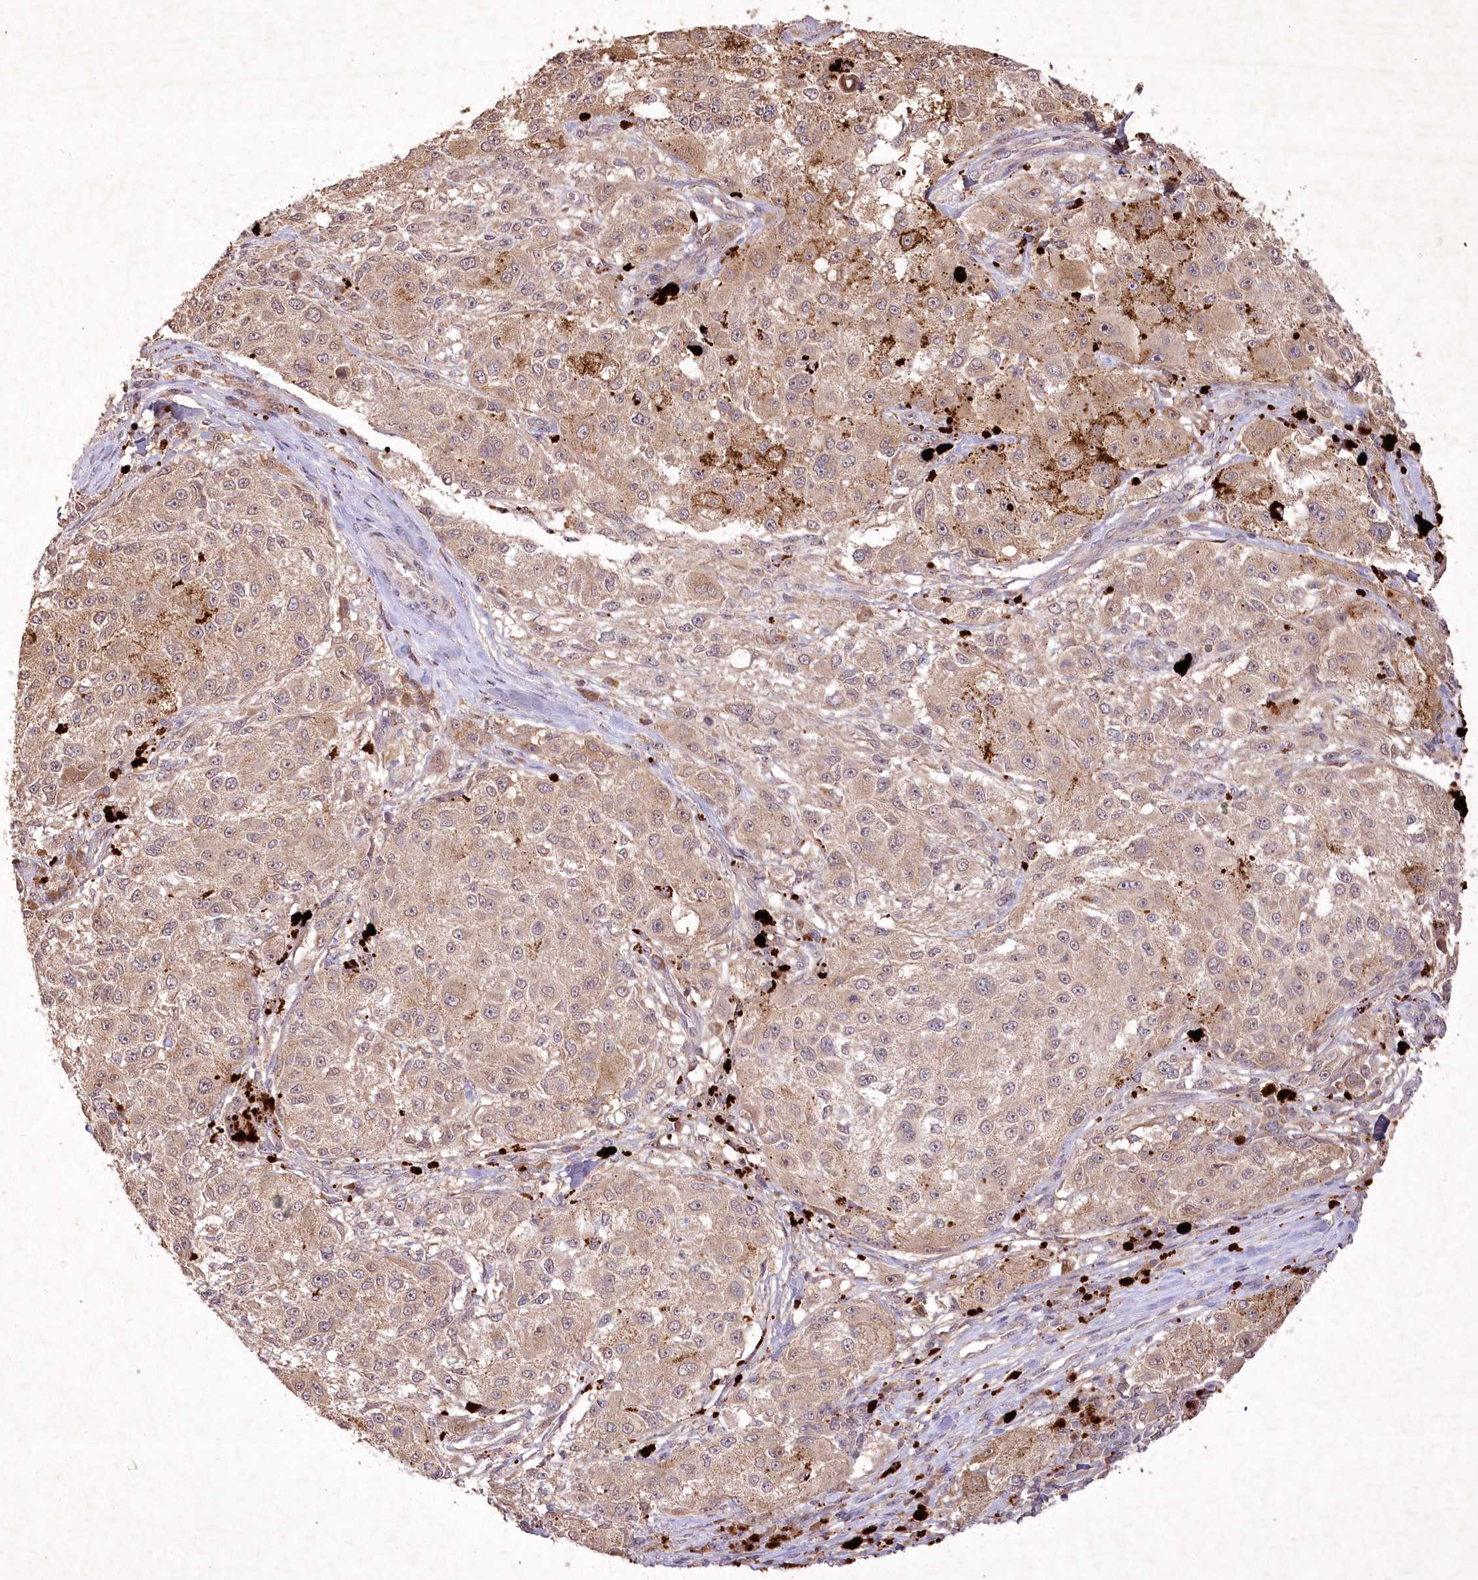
{"staining": {"intensity": "weak", "quantity": ">75%", "location": "cytoplasmic/membranous"}, "tissue": "melanoma", "cell_type": "Tumor cells", "image_type": "cancer", "snomed": [{"axis": "morphology", "description": "Necrosis, NOS"}, {"axis": "morphology", "description": "Malignant melanoma, NOS"}, {"axis": "topography", "description": "Skin"}], "caption": "Brown immunohistochemical staining in human malignant melanoma shows weak cytoplasmic/membranous expression in approximately >75% of tumor cells.", "gene": "IRAK1BP1", "patient": {"sex": "female", "age": 87}}